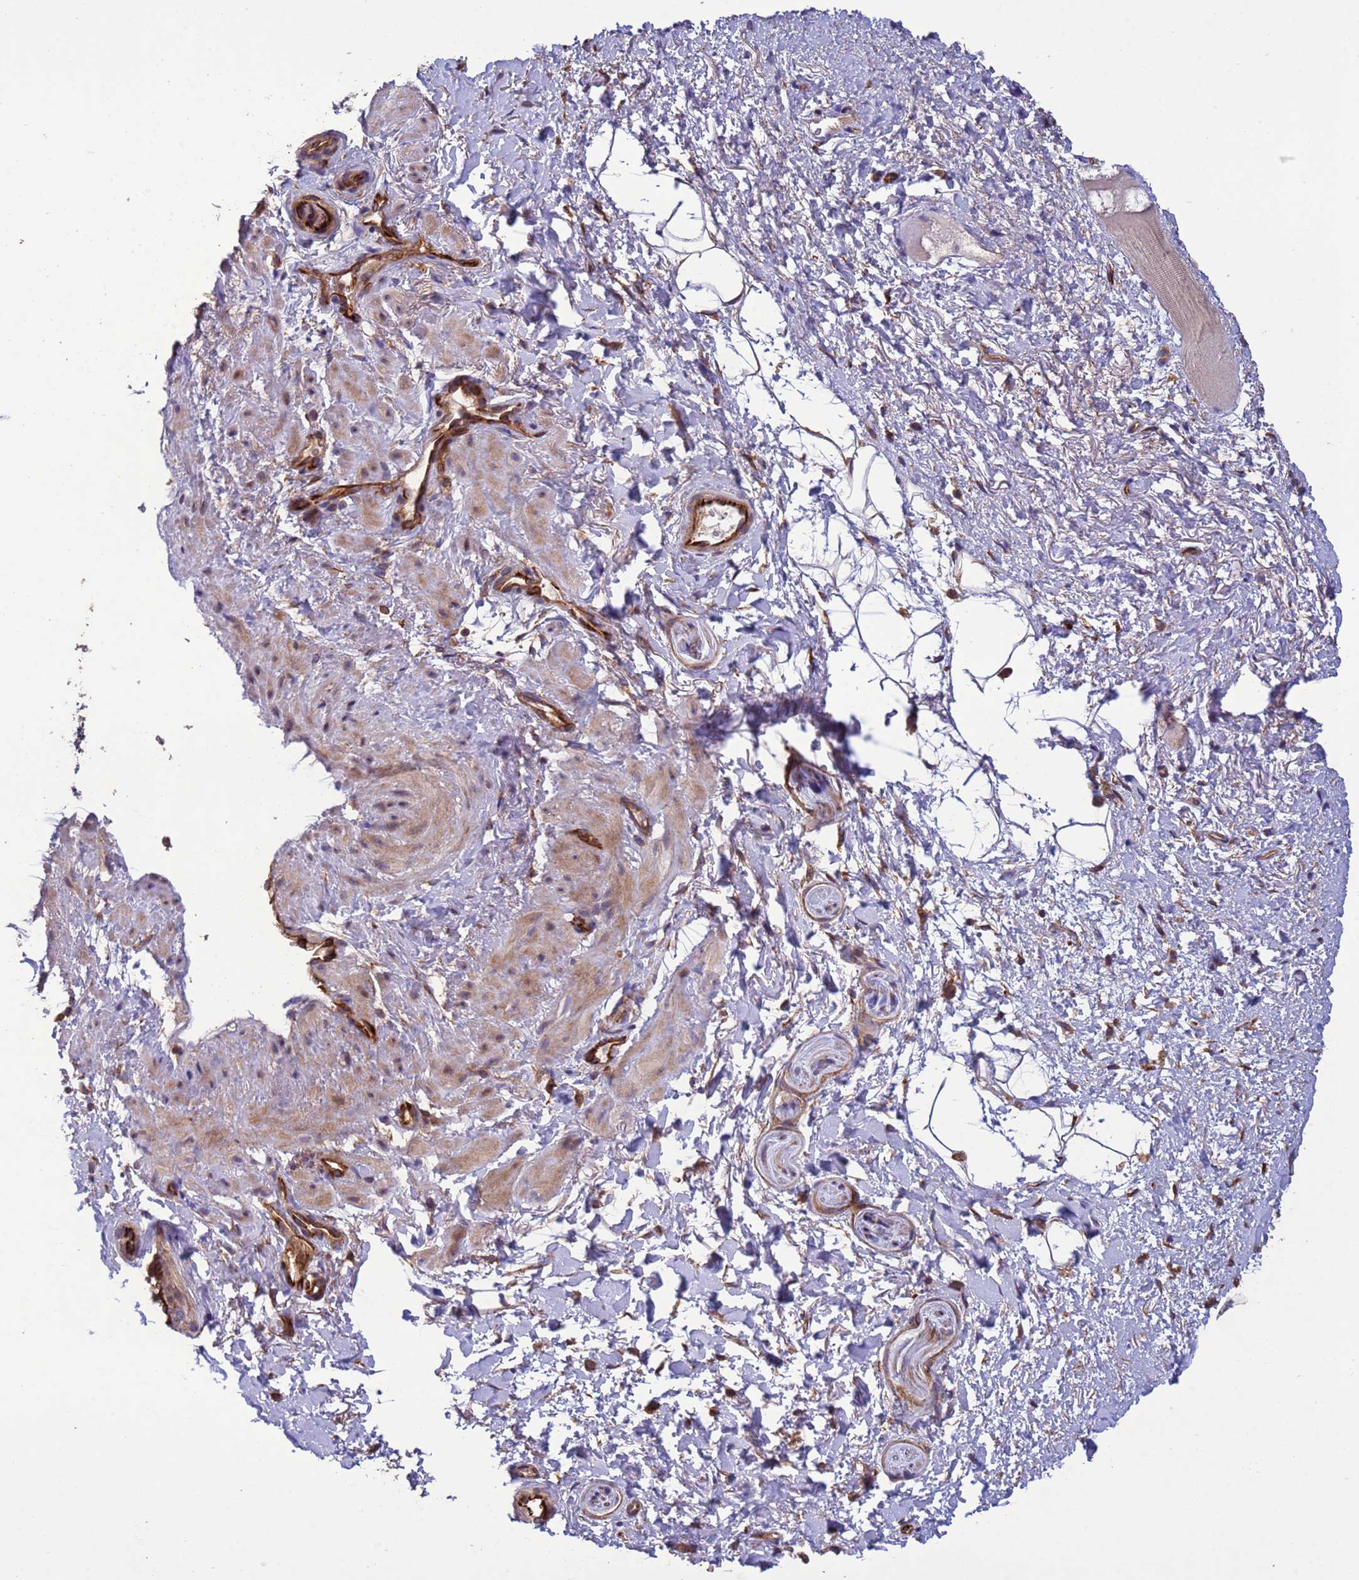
{"staining": {"intensity": "weak", "quantity": "25%-75%", "location": "cytoplasmic/membranous"}, "tissue": "smooth muscle", "cell_type": "Smooth muscle cells", "image_type": "normal", "snomed": [{"axis": "morphology", "description": "Normal tissue, NOS"}, {"axis": "topography", "description": "Smooth muscle"}, {"axis": "topography", "description": "Peripheral nerve tissue"}], "caption": "This photomicrograph displays immunohistochemistry (IHC) staining of benign human smooth muscle, with low weak cytoplasmic/membranous positivity in approximately 25%-75% of smooth muscle cells.", "gene": "RAB10", "patient": {"sex": "male", "age": 69}}